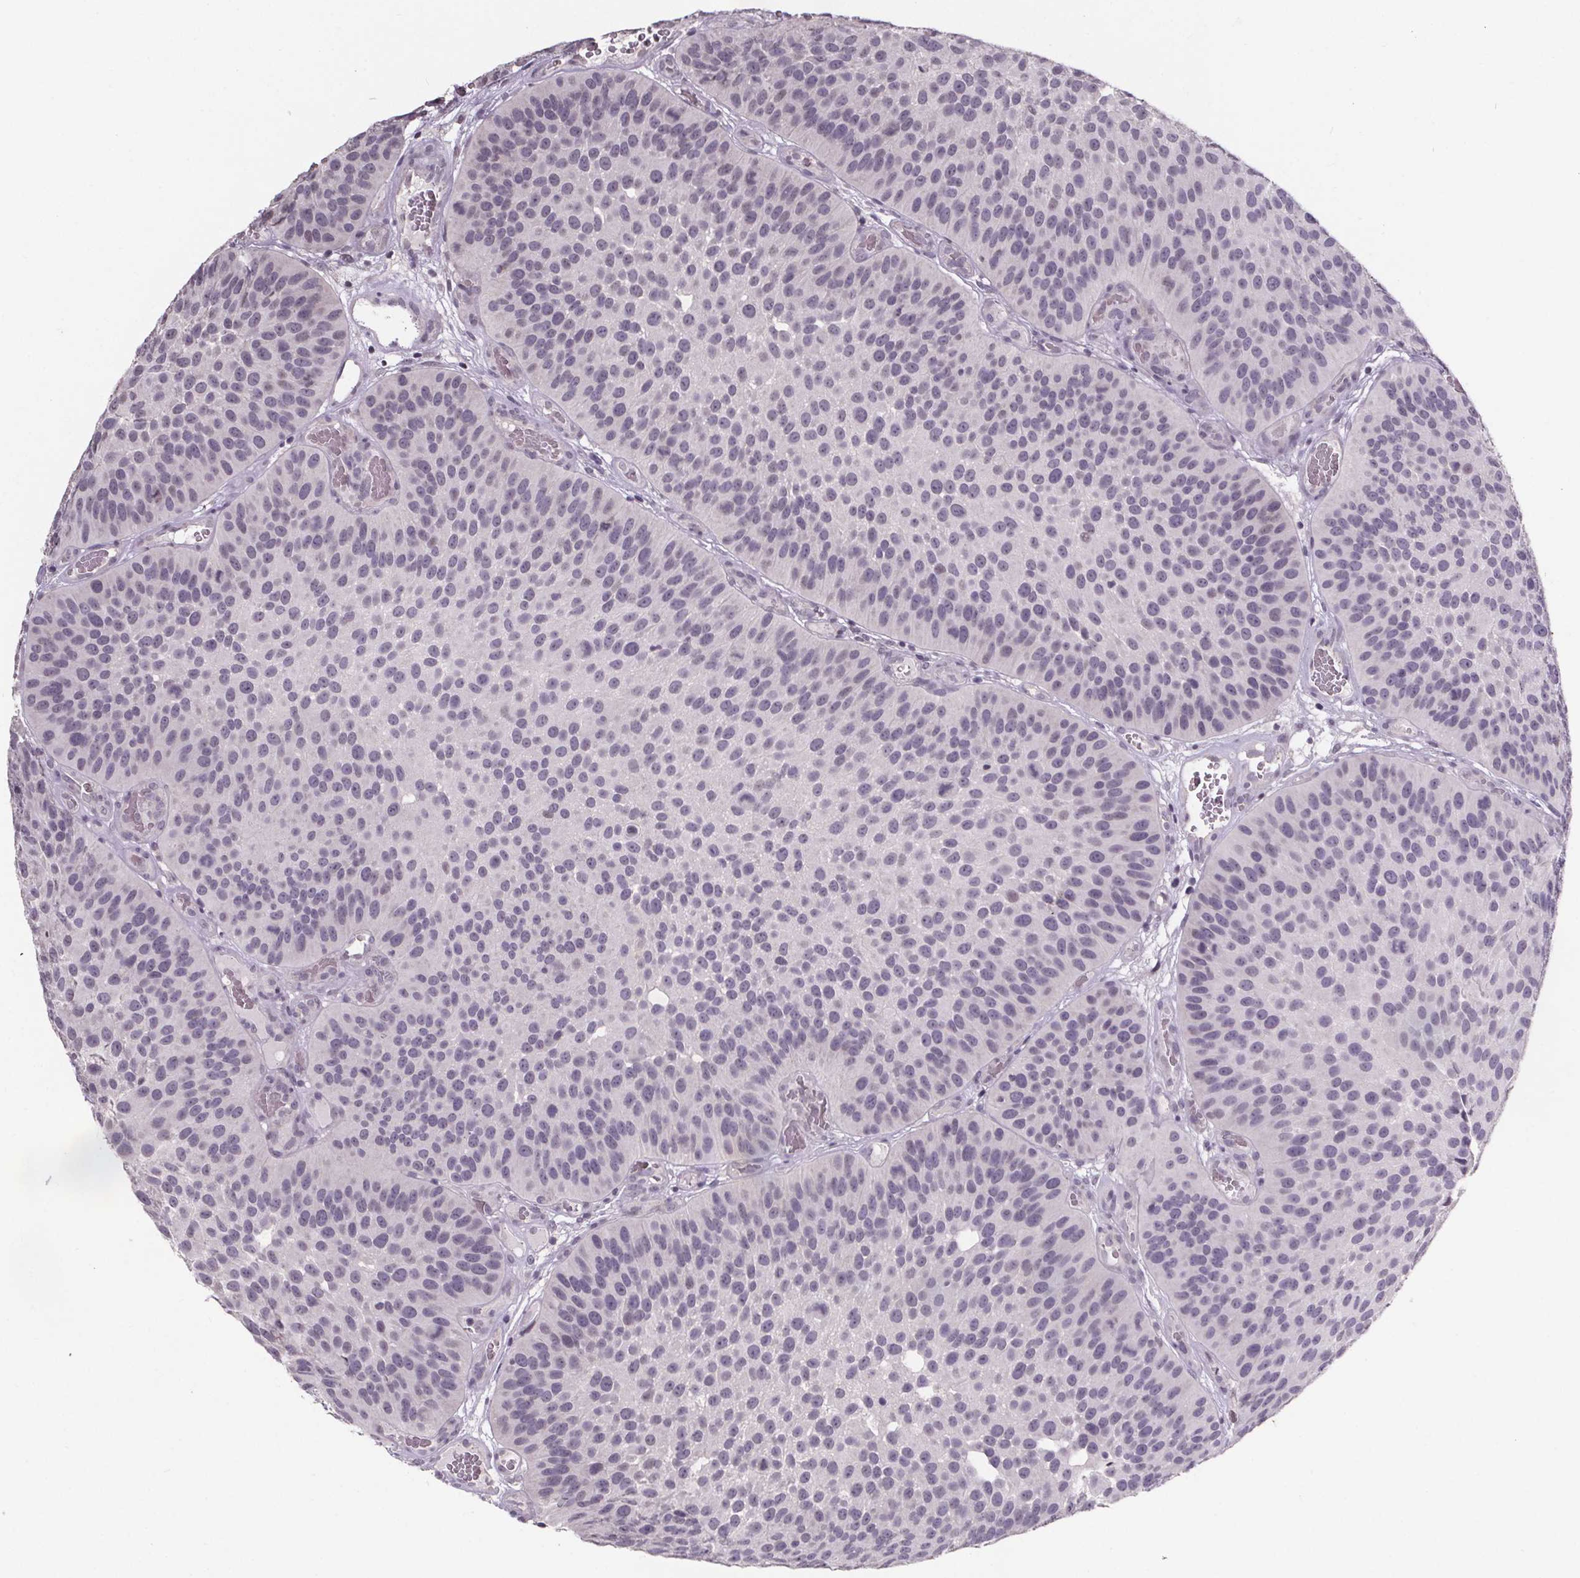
{"staining": {"intensity": "negative", "quantity": "none", "location": "none"}, "tissue": "urothelial cancer", "cell_type": "Tumor cells", "image_type": "cancer", "snomed": [{"axis": "morphology", "description": "Urothelial carcinoma, Low grade"}, {"axis": "topography", "description": "Urinary bladder"}], "caption": "Urothelial cancer was stained to show a protein in brown. There is no significant staining in tumor cells. (DAB (3,3'-diaminobenzidine) immunohistochemistry visualized using brightfield microscopy, high magnification).", "gene": "NKX6-1", "patient": {"sex": "male", "age": 76}}